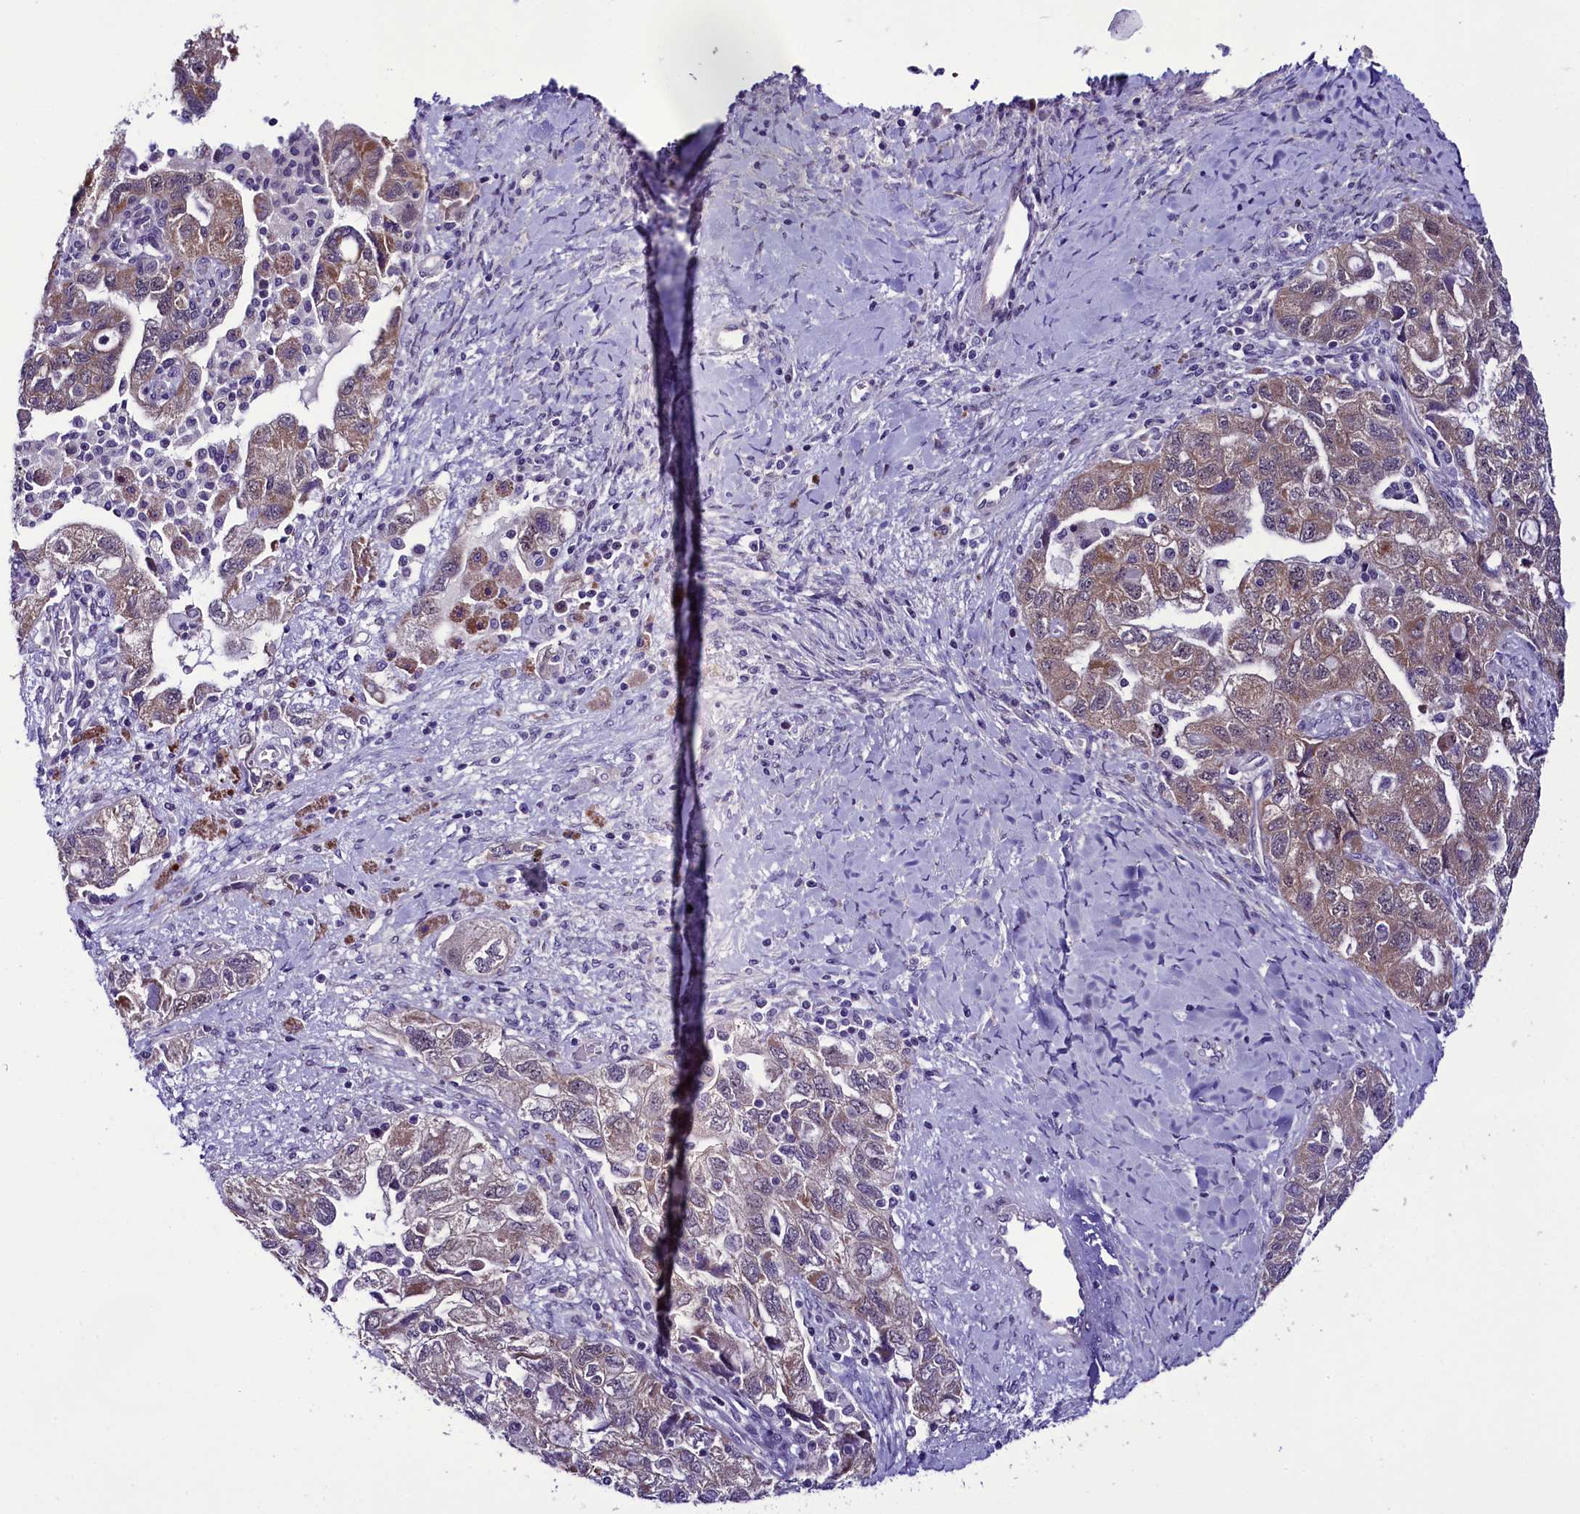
{"staining": {"intensity": "weak", "quantity": ">75%", "location": "cytoplasmic/membranous"}, "tissue": "ovarian cancer", "cell_type": "Tumor cells", "image_type": "cancer", "snomed": [{"axis": "morphology", "description": "Carcinoma, NOS"}, {"axis": "morphology", "description": "Cystadenocarcinoma, serous, NOS"}, {"axis": "topography", "description": "Ovary"}], "caption": "Immunohistochemistry (IHC) of human ovarian carcinoma reveals low levels of weak cytoplasmic/membranous positivity in approximately >75% of tumor cells. (DAB (3,3'-diaminobenzidine) IHC, brown staining for protein, blue staining for nuclei).", "gene": "CCDC106", "patient": {"sex": "female", "age": 69}}